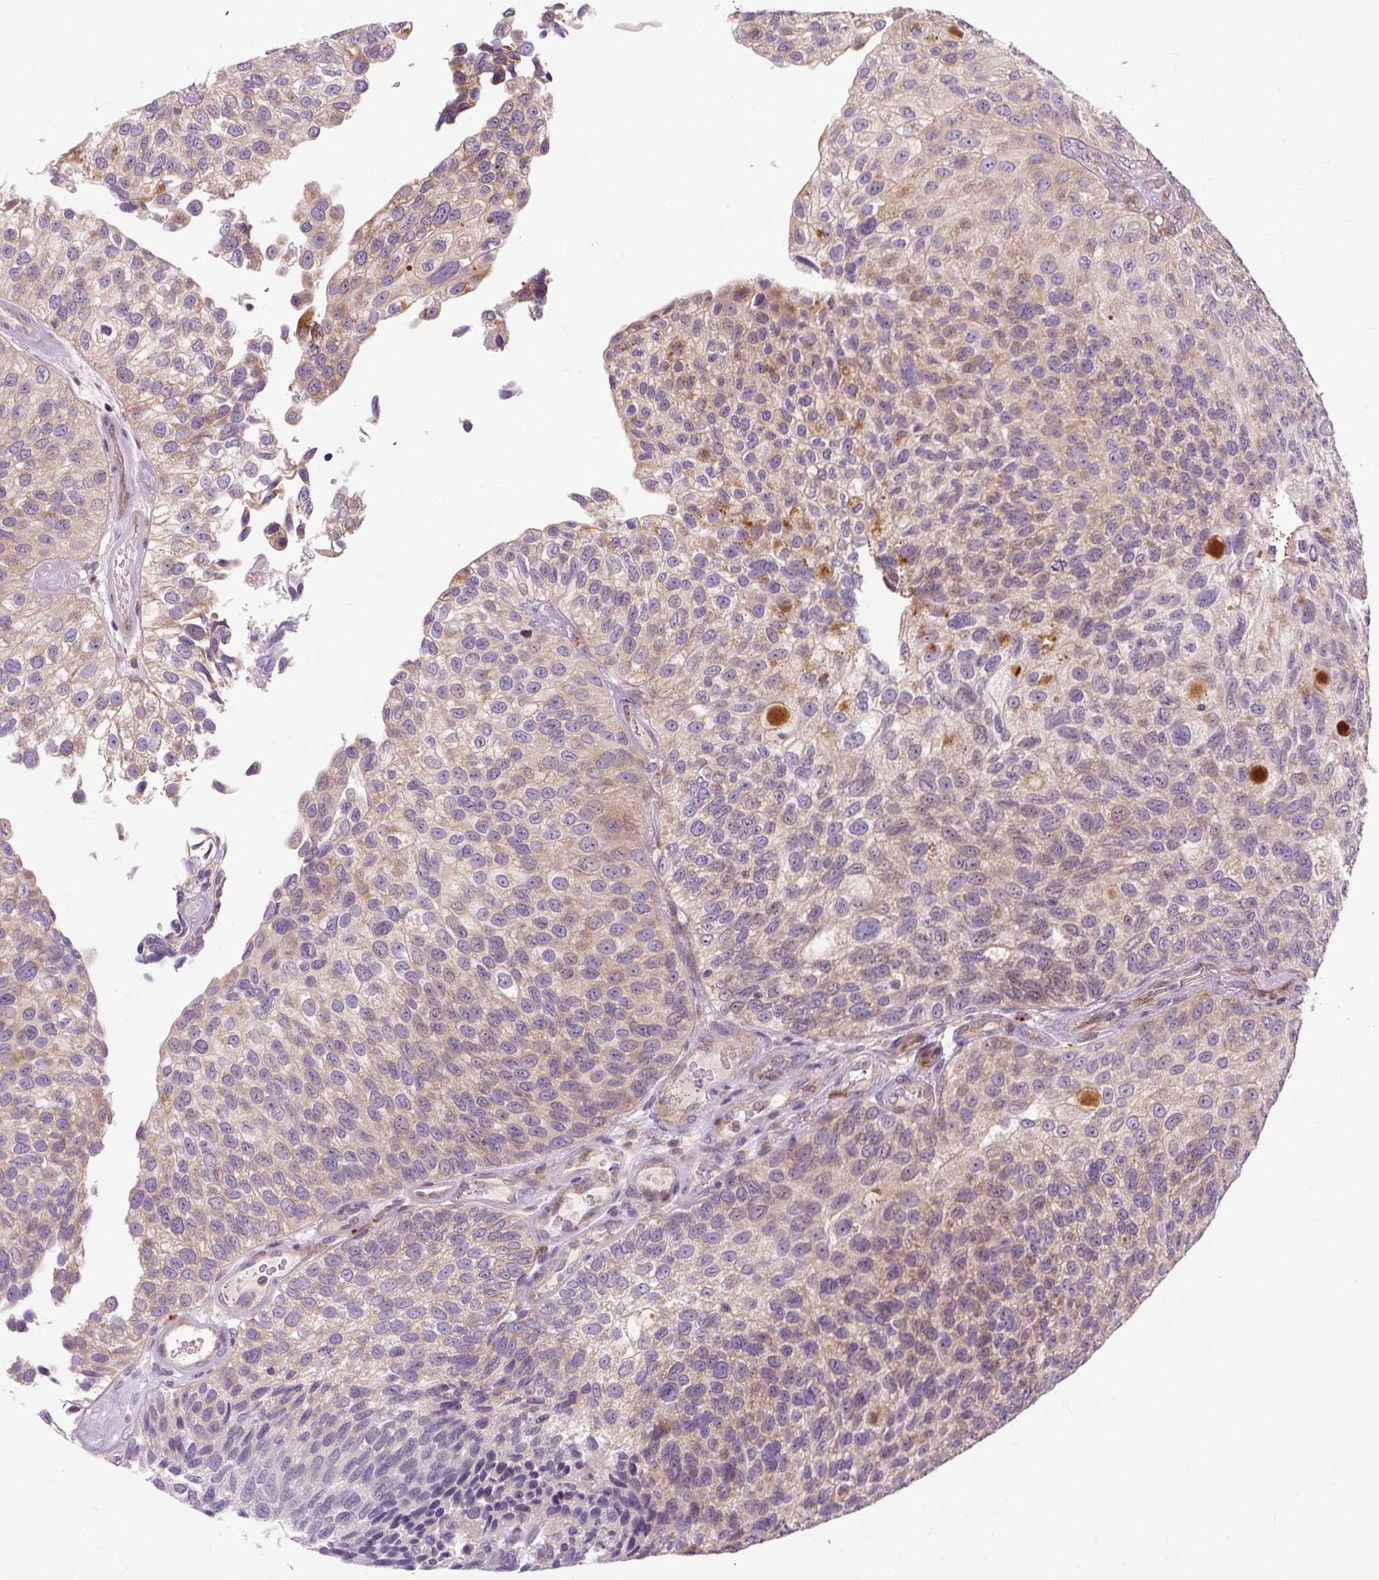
{"staining": {"intensity": "moderate", "quantity": "<25%", "location": "cytoplasmic/membranous"}, "tissue": "urothelial cancer", "cell_type": "Tumor cells", "image_type": "cancer", "snomed": [{"axis": "morphology", "description": "Urothelial carcinoma, NOS"}, {"axis": "topography", "description": "Urinary bladder"}], "caption": "Protein staining reveals moderate cytoplasmic/membranous positivity in approximately <25% of tumor cells in transitional cell carcinoma.", "gene": "PRSS48", "patient": {"sex": "male", "age": 87}}